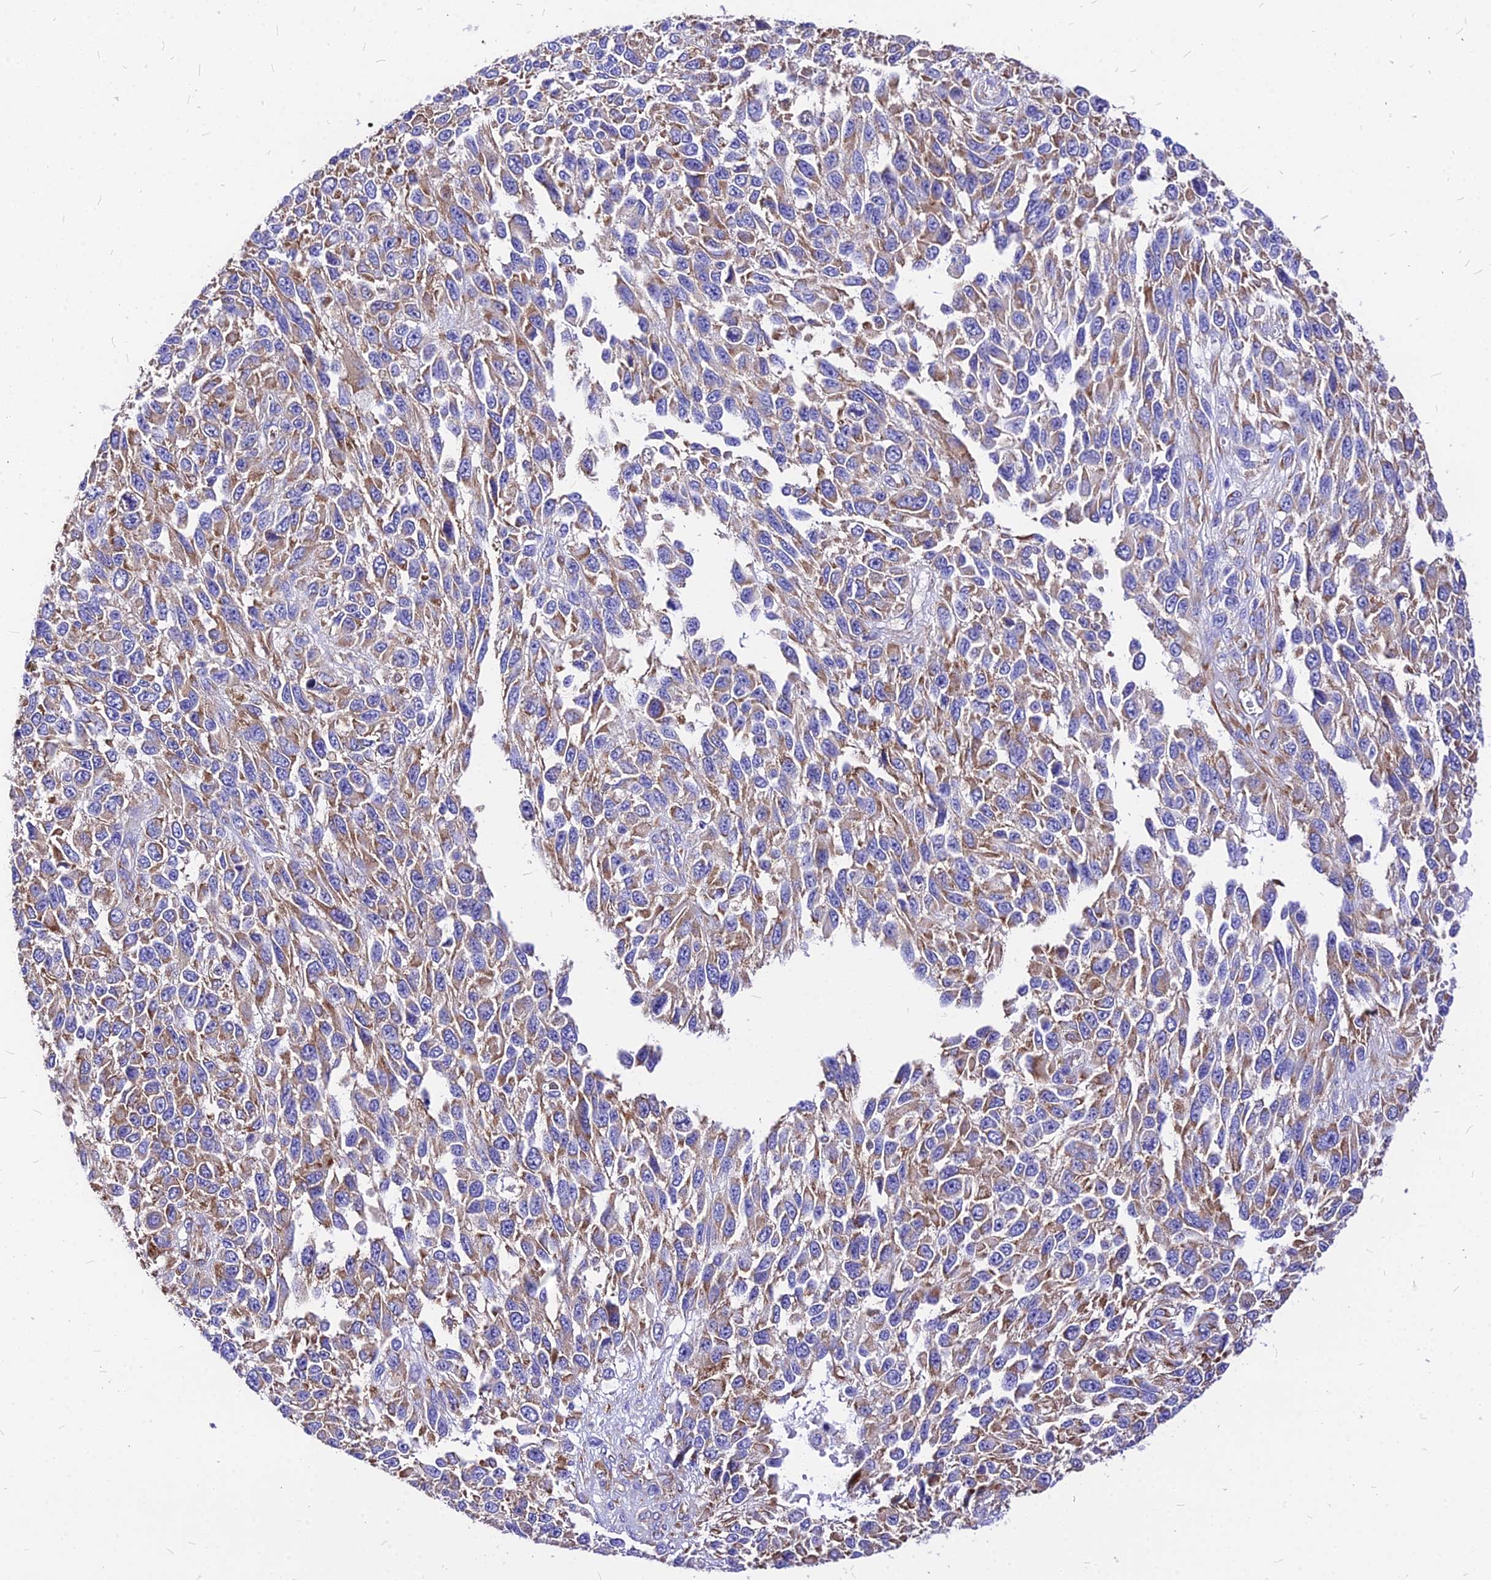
{"staining": {"intensity": "moderate", "quantity": ">75%", "location": "cytoplasmic/membranous"}, "tissue": "melanoma", "cell_type": "Tumor cells", "image_type": "cancer", "snomed": [{"axis": "morphology", "description": "Malignant melanoma, NOS"}, {"axis": "topography", "description": "Skin"}], "caption": "Melanoma tissue shows moderate cytoplasmic/membranous staining in about >75% of tumor cells, visualized by immunohistochemistry. (IHC, brightfield microscopy, high magnification).", "gene": "RPL19", "patient": {"sex": "female", "age": 96}}